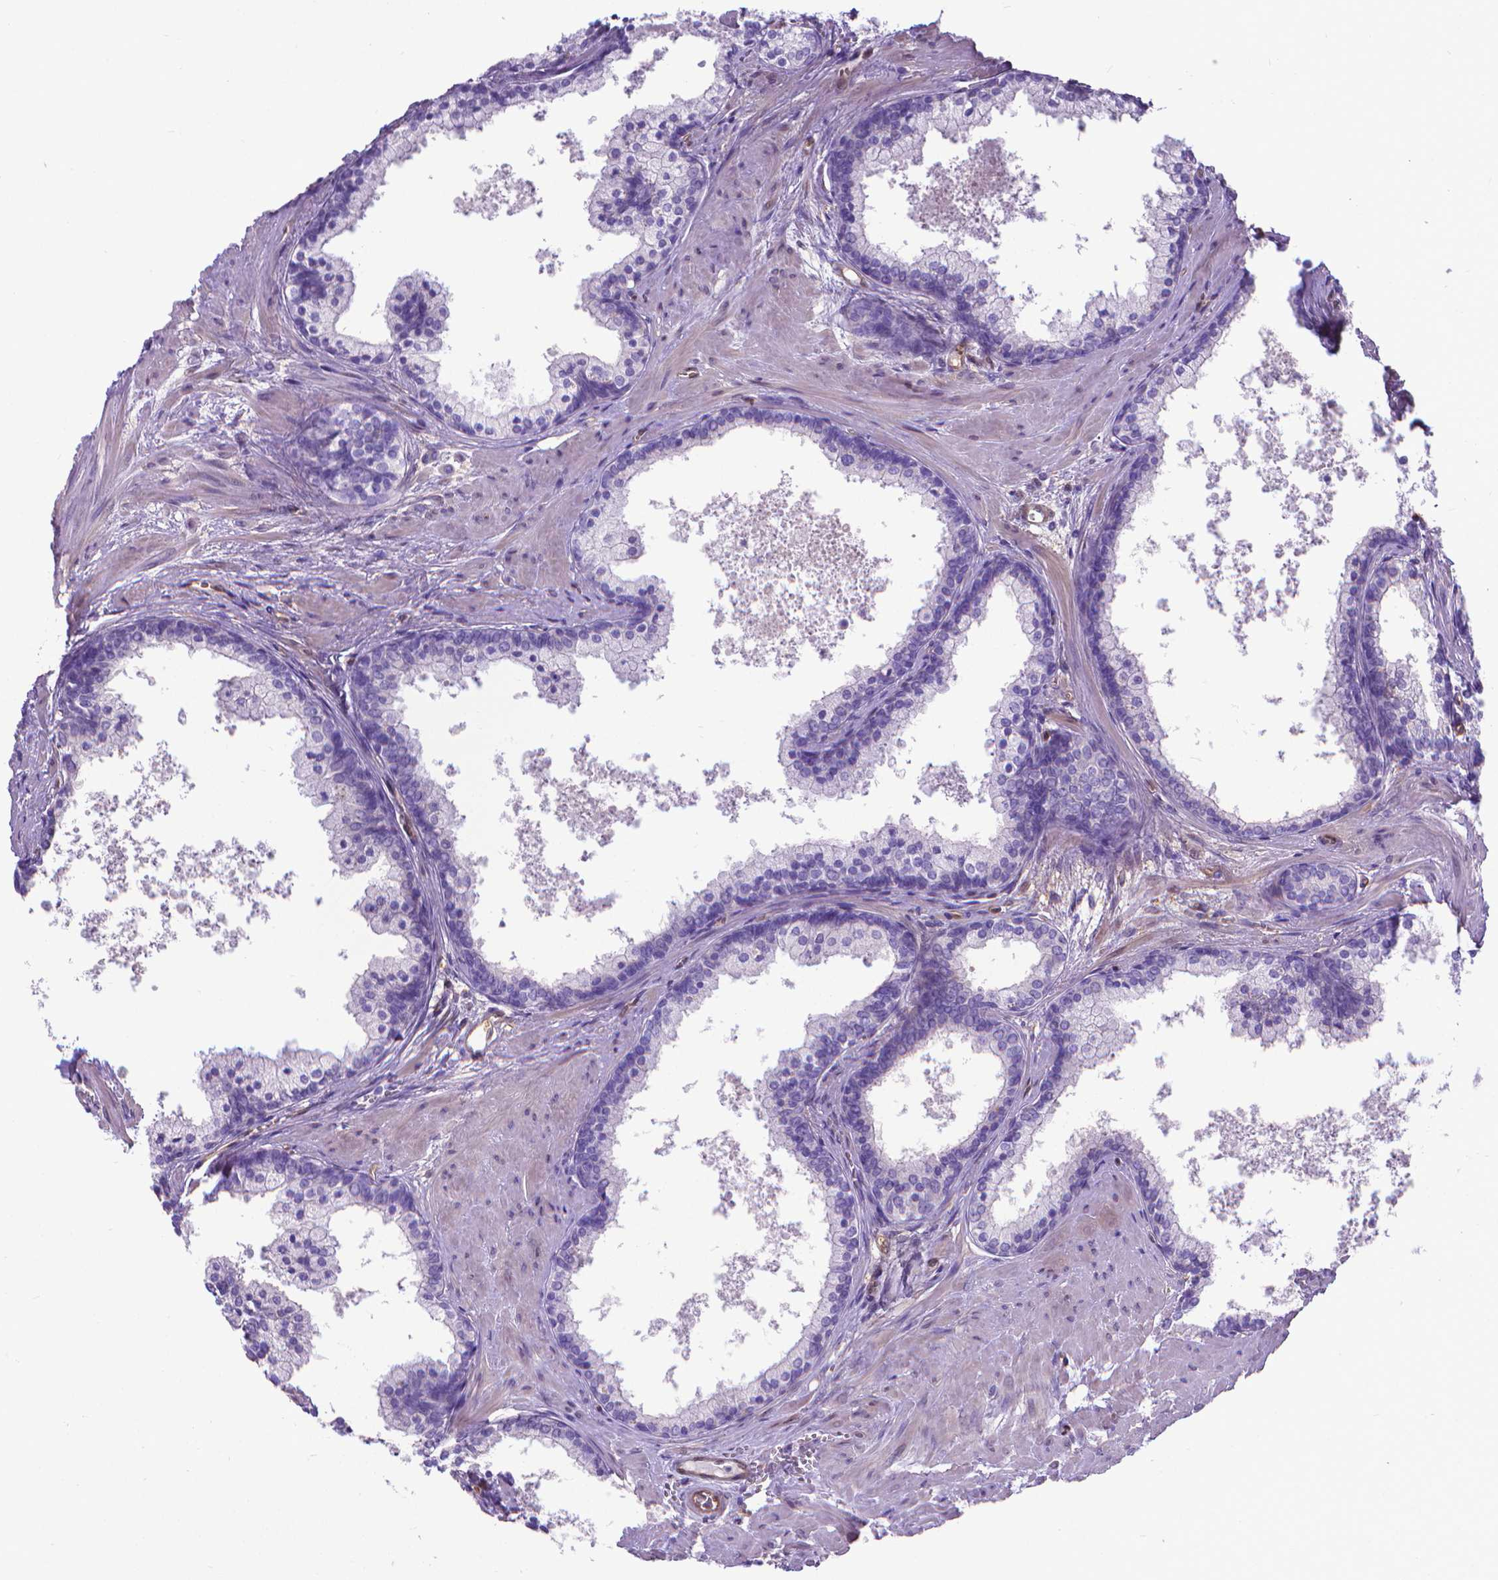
{"staining": {"intensity": "negative", "quantity": "none", "location": "none"}, "tissue": "prostate", "cell_type": "Glandular cells", "image_type": "normal", "snomed": [{"axis": "morphology", "description": "Normal tissue, NOS"}, {"axis": "topography", "description": "Prostate"}], "caption": "Immunohistochemical staining of unremarkable prostate shows no significant staining in glandular cells.", "gene": "CLIC4", "patient": {"sex": "male", "age": 61}}